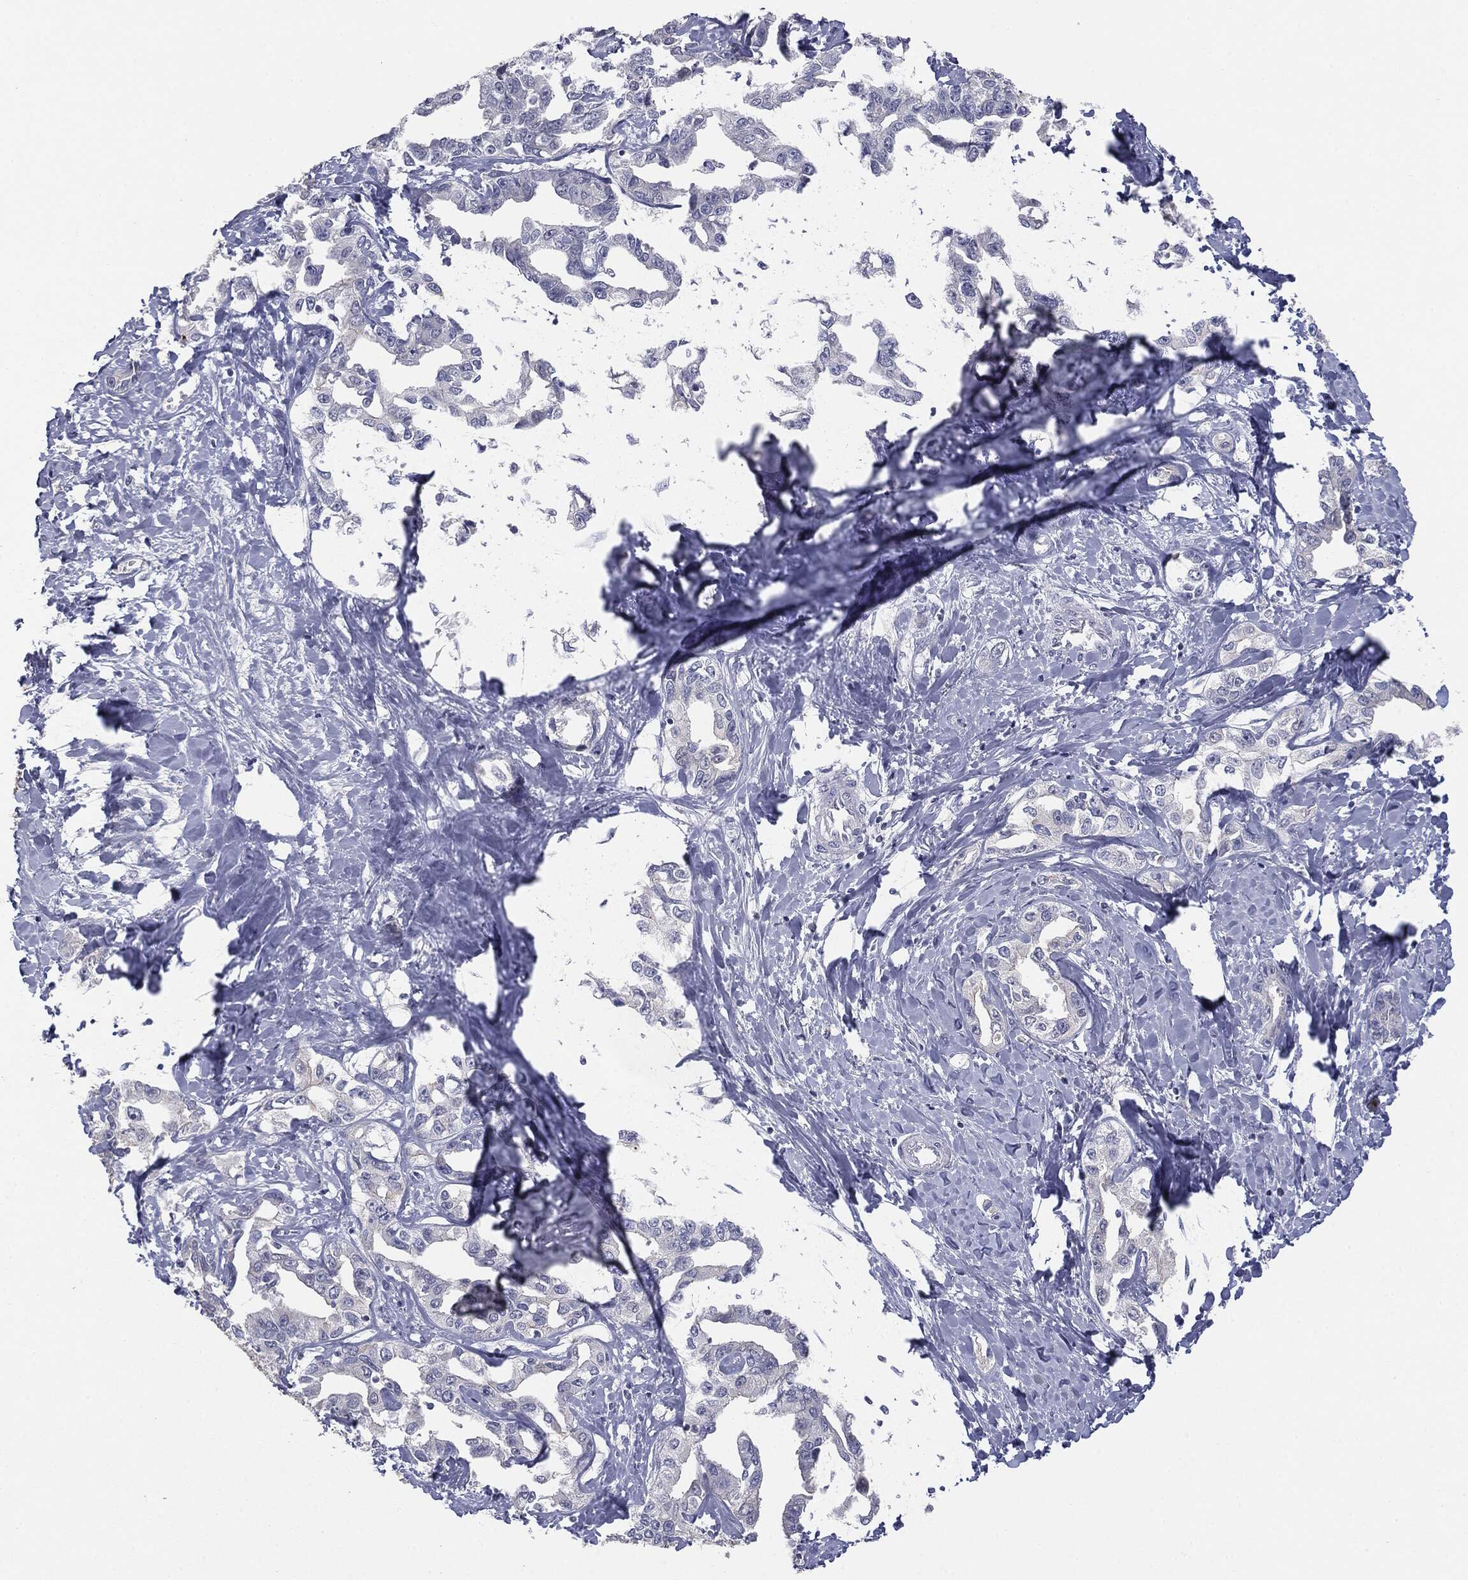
{"staining": {"intensity": "negative", "quantity": "none", "location": "none"}, "tissue": "liver cancer", "cell_type": "Tumor cells", "image_type": "cancer", "snomed": [{"axis": "morphology", "description": "Cholangiocarcinoma"}, {"axis": "topography", "description": "Liver"}], "caption": "The immunohistochemistry histopathology image has no significant expression in tumor cells of liver cholangiocarcinoma tissue.", "gene": "MUC1", "patient": {"sex": "male", "age": 59}}